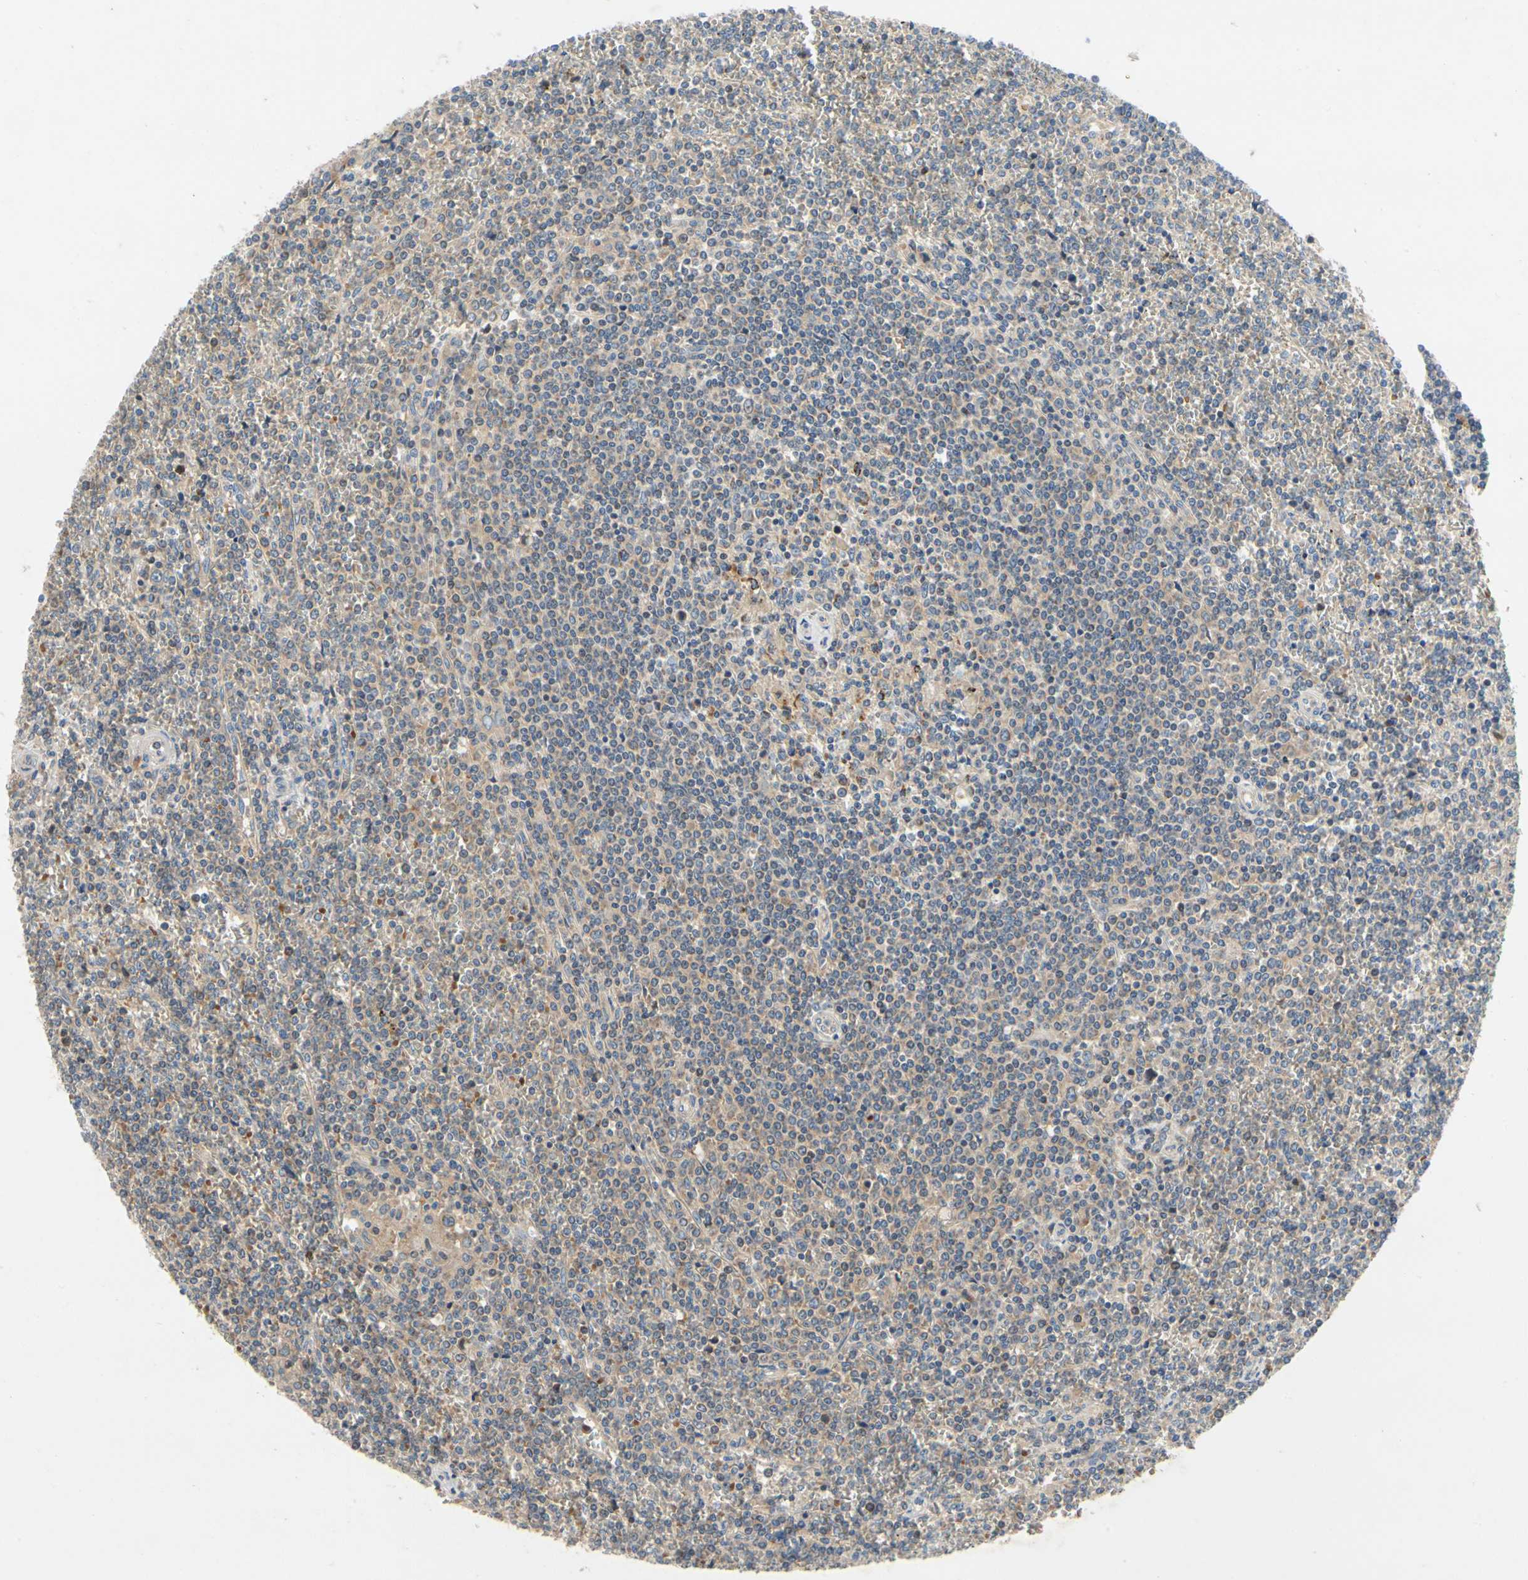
{"staining": {"intensity": "weak", "quantity": ">75%", "location": "cytoplasmic/membranous"}, "tissue": "lymphoma", "cell_type": "Tumor cells", "image_type": "cancer", "snomed": [{"axis": "morphology", "description": "Malignant lymphoma, non-Hodgkin's type, Low grade"}, {"axis": "topography", "description": "Spleen"}], "caption": "The histopathology image exhibits a brown stain indicating the presence of a protein in the cytoplasmic/membranous of tumor cells in malignant lymphoma, non-Hodgkin's type (low-grade).", "gene": "KLHDC8B", "patient": {"sex": "female", "age": 19}}